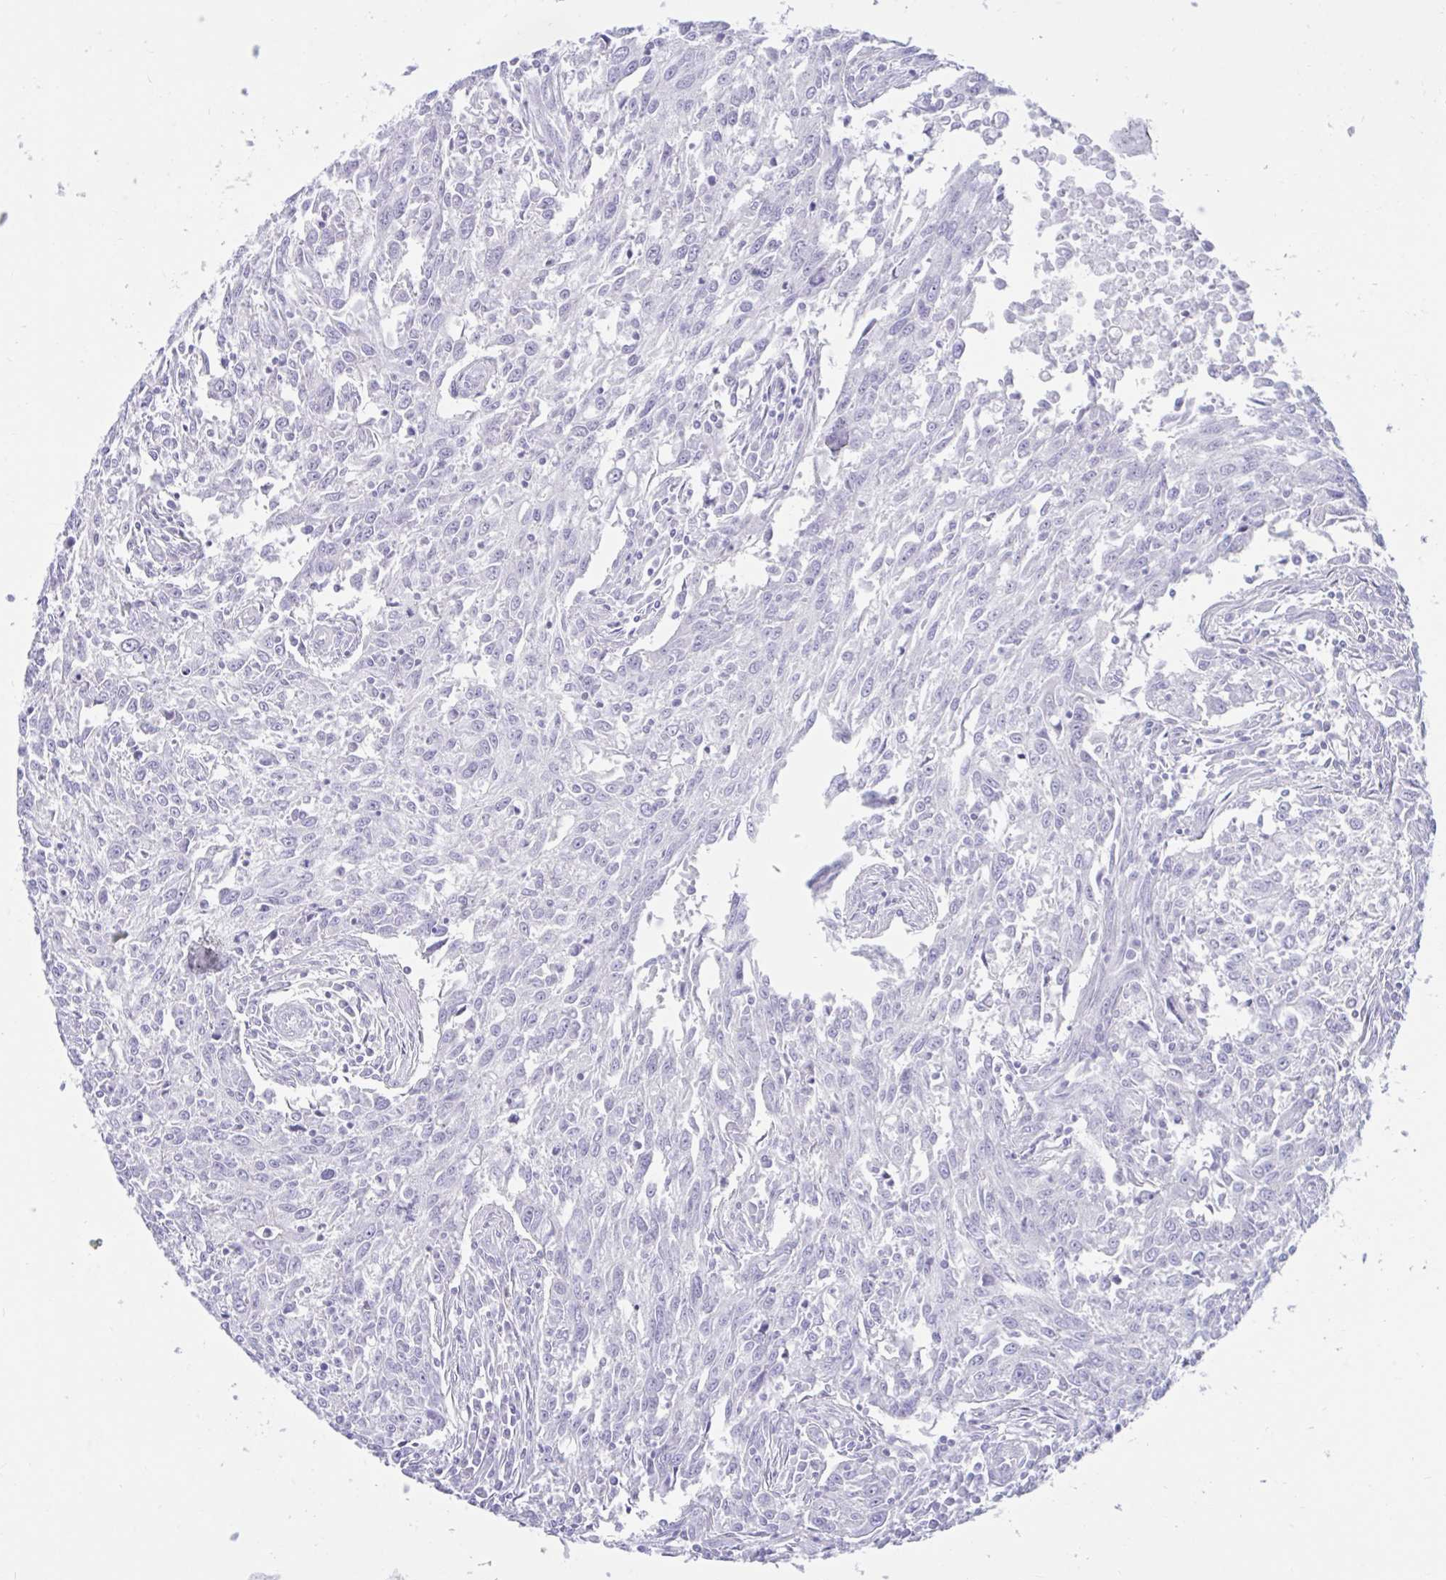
{"staining": {"intensity": "negative", "quantity": "none", "location": "none"}, "tissue": "breast cancer", "cell_type": "Tumor cells", "image_type": "cancer", "snomed": [{"axis": "morphology", "description": "Duct carcinoma"}, {"axis": "topography", "description": "Breast"}], "caption": "IHC photomicrograph of neoplastic tissue: breast cancer (intraductal carcinoma) stained with DAB shows no significant protein expression in tumor cells.", "gene": "TMEM35A", "patient": {"sex": "female", "age": 50}}